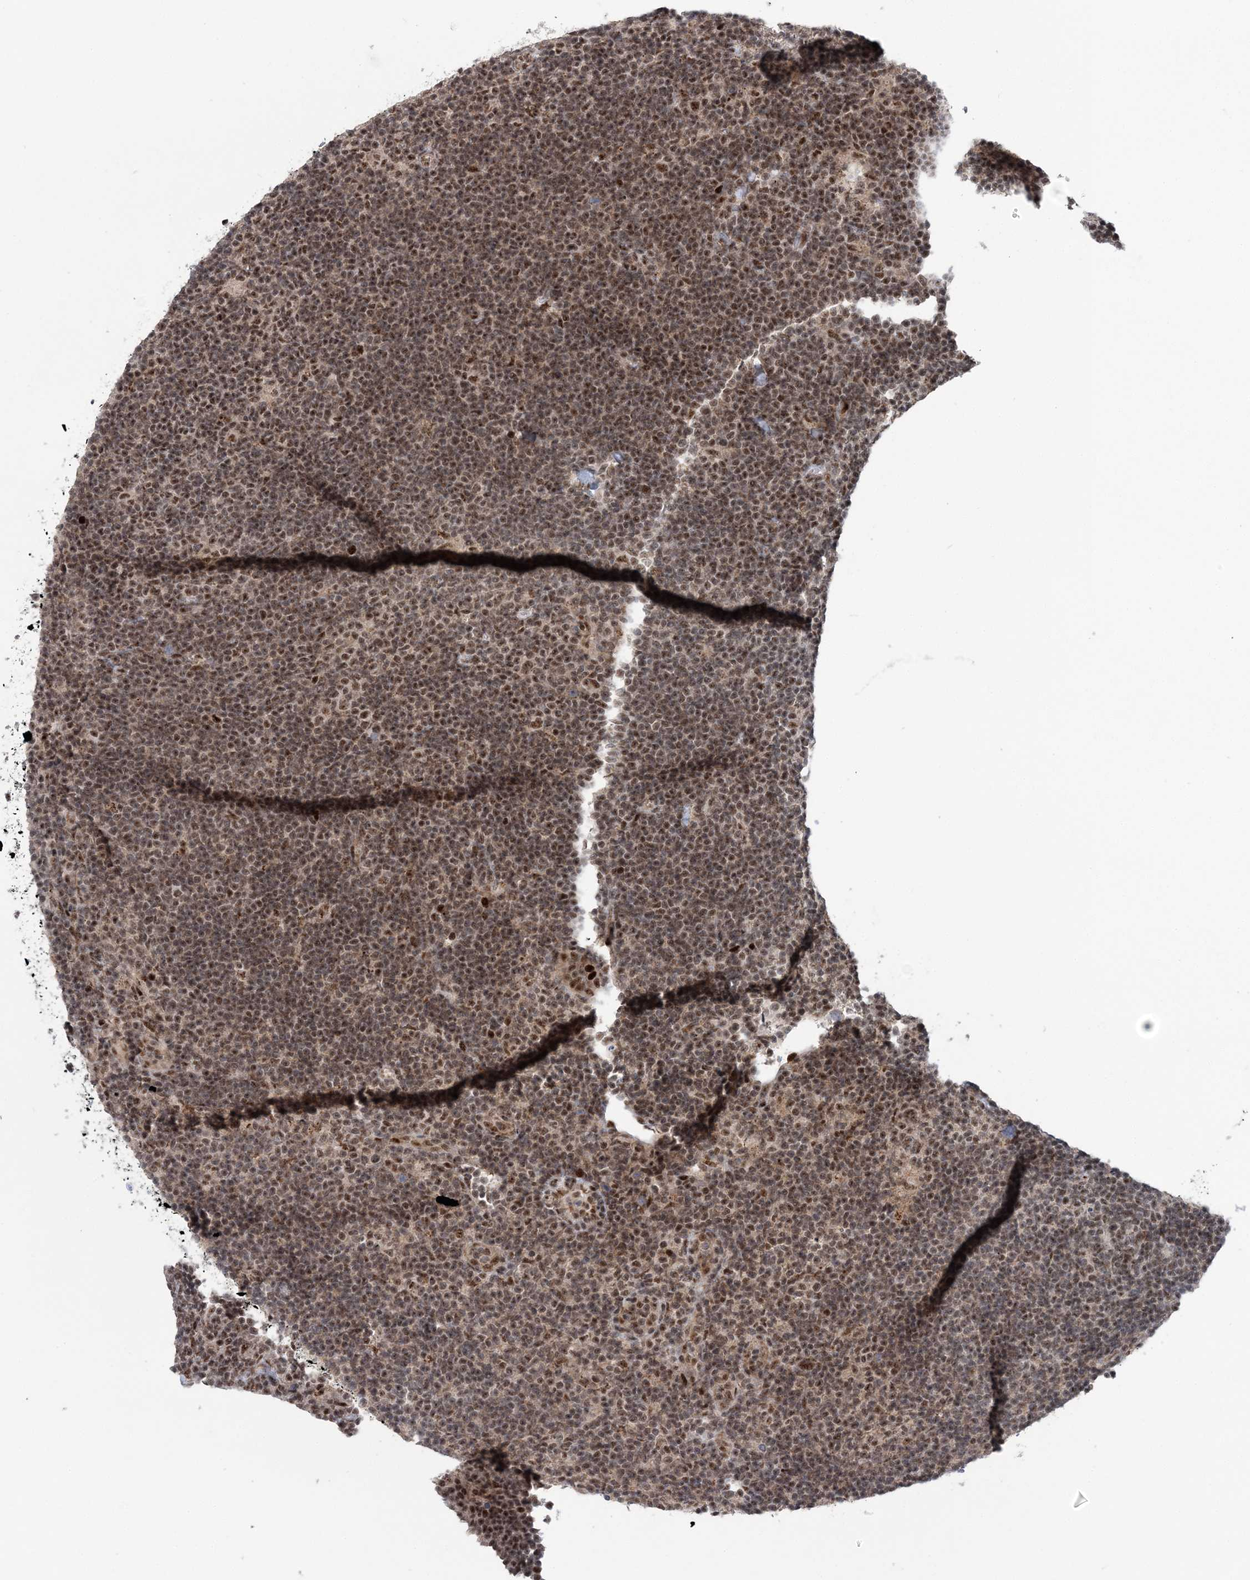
{"staining": {"intensity": "moderate", "quantity": ">75%", "location": "nuclear"}, "tissue": "lymphoma", "cell_type": "Tumor cells", "image_type": "cancer", "snomed": [{"axis": "morphology", "description": "Hodgkin's disease, NOS"}, {"axis": "topography", "description": "Lymph node"}], "caption": "Tumor cells display moderate nuclear positivity in about >75% of cells in Hodgkin's disease. Nuclei are stained in blue.", "gene": "TATDN2", "patient": {"sex": "female", "age": 57}}